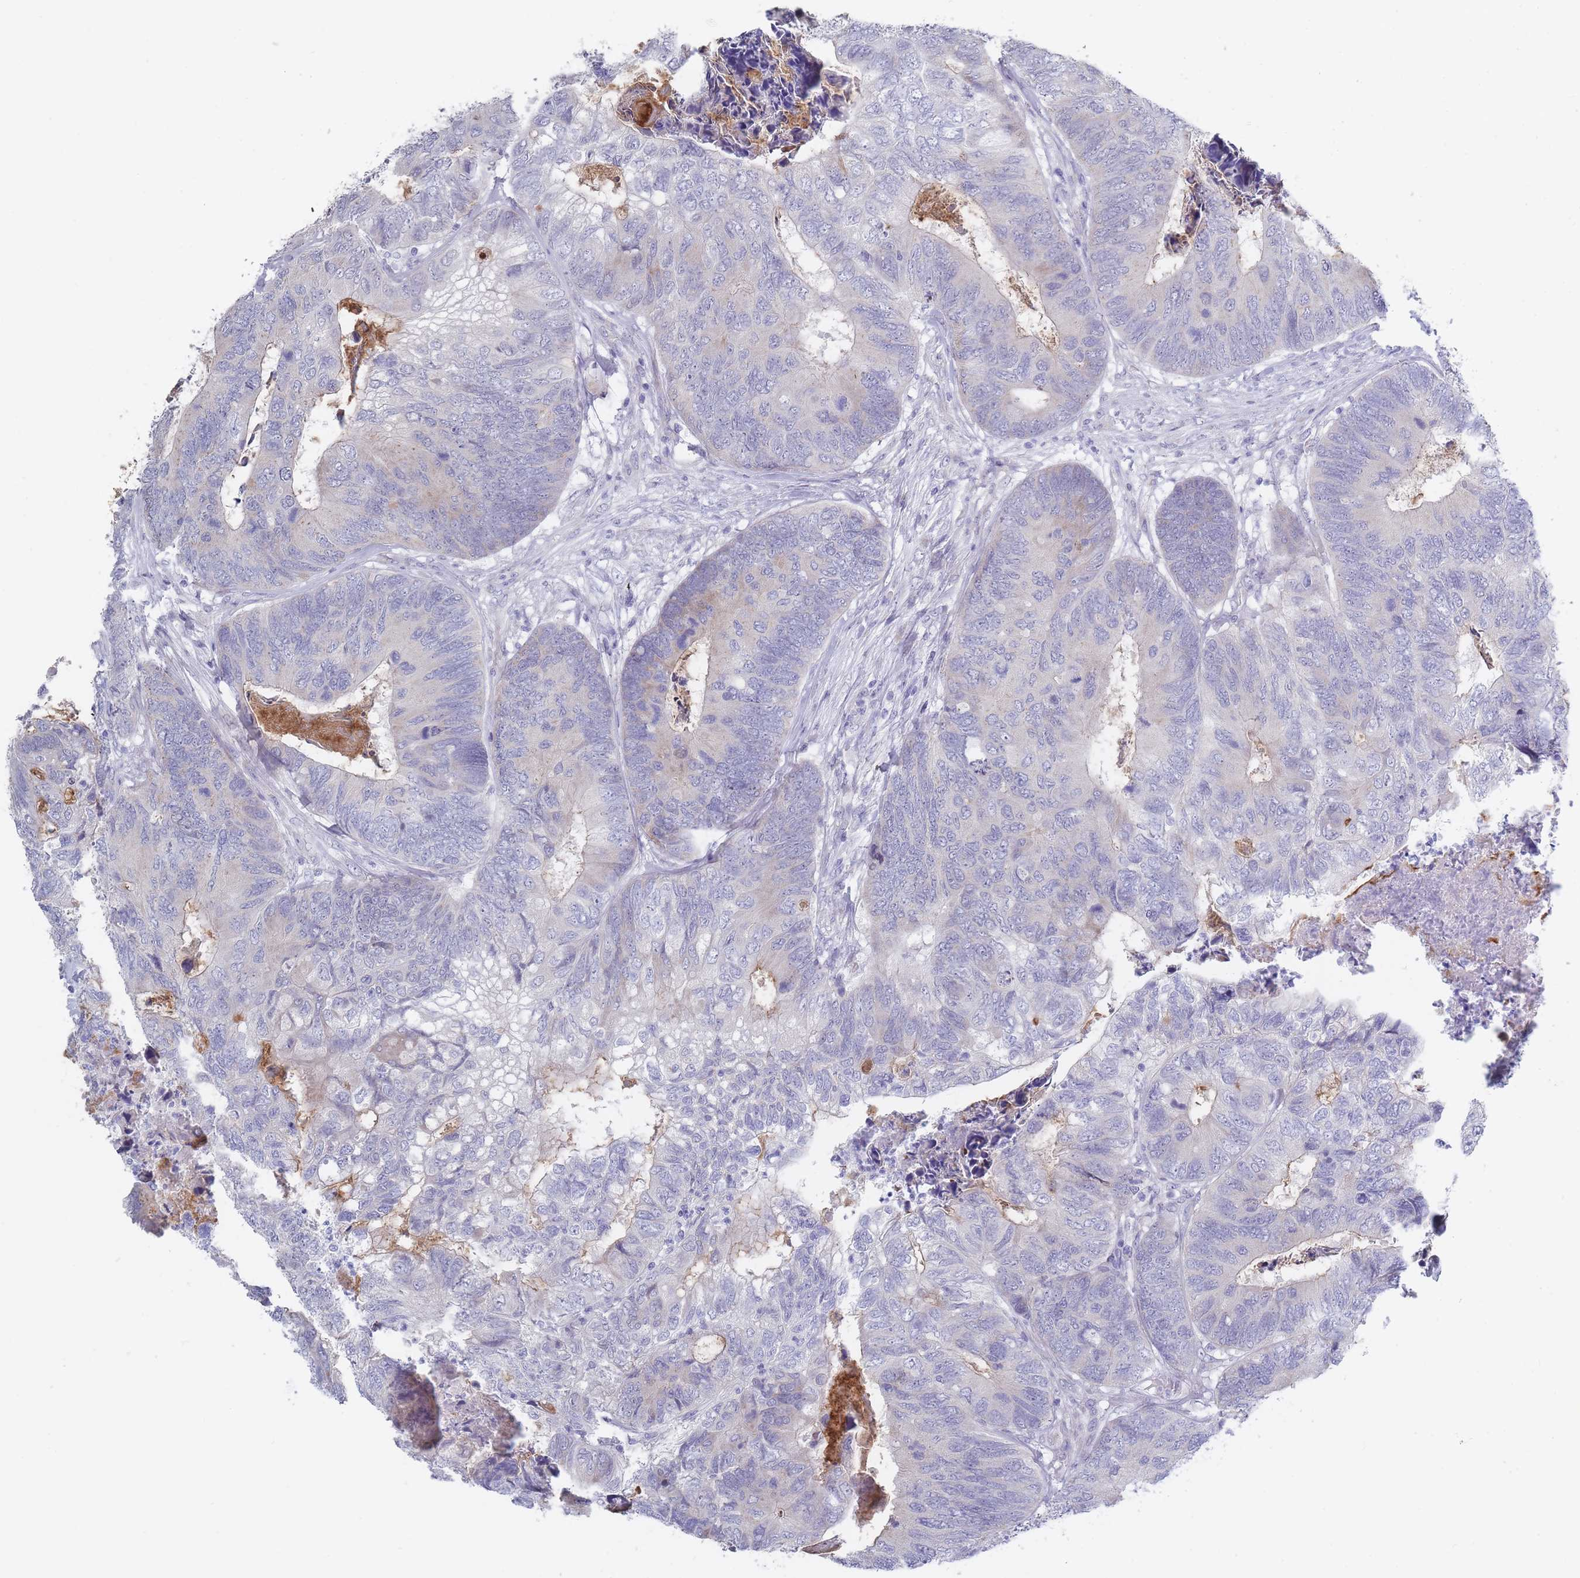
{"staining": {"intensity": "negative", "quantity": "none", "location": "none"}, "tissue": "colorectal cancer", "cell_type": "Tumor cells", "image_type": "cancer", "snomed": [{"axis": "morphology", "description": "Adenocarcinoma, NOS"}, {"axis": "topography", "description": "Colon"}], "caption": "Immunohistochemical staining of colorectal adenocarcinoma displays no significant positivity in tumor cells. The staining was performed using DAB (3,3'-diaminobenzidine) to visualize the protein expression in brown, while the nuclei were stained in blue with hematoxylin (Magnification: 20x).", "gene": "PIGU", "patient": {"sex": "female", "age": 67}}